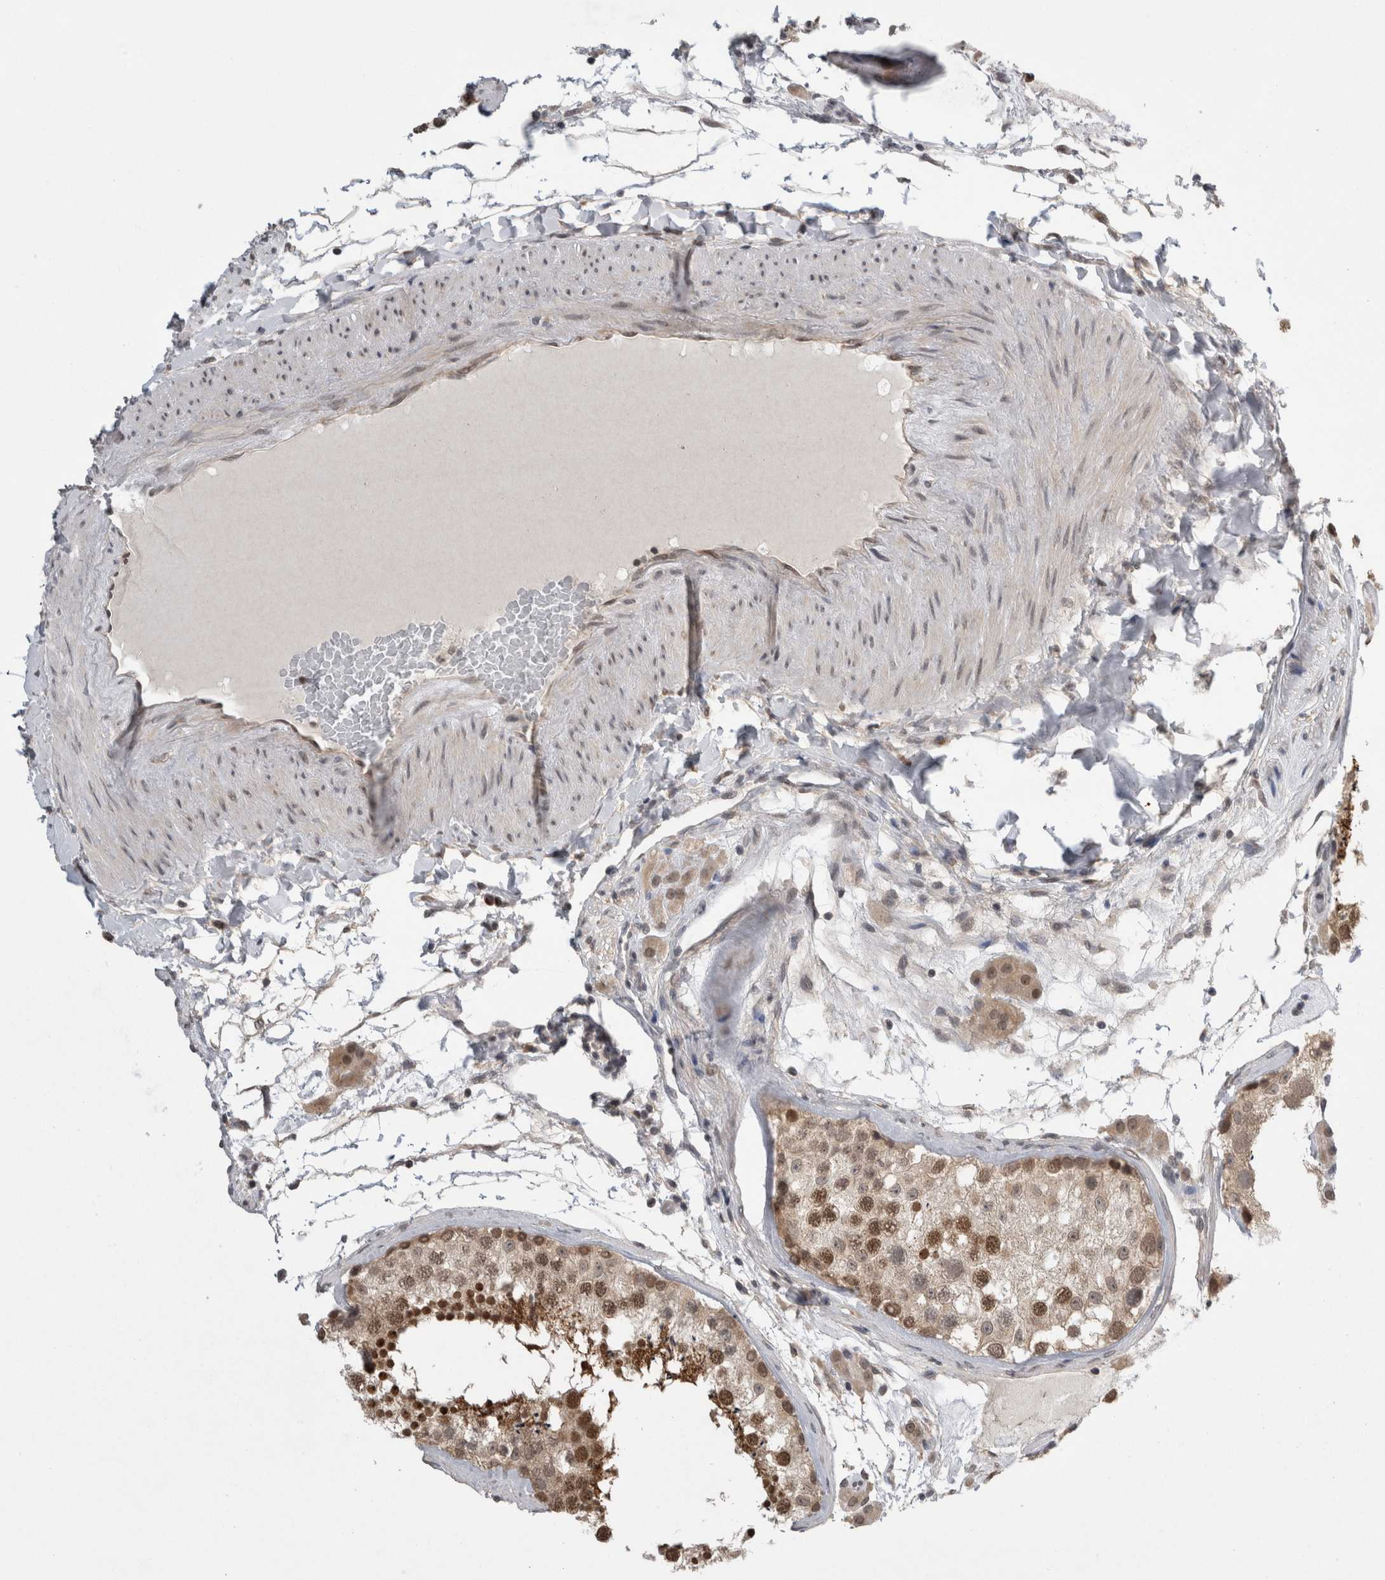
{"staining": {"intensity": "moderate", "quantity": ">75%", "location": "cytoplasmic/membranous,nuclear"}, "tissue": "testis", "cell_type": "Cells in seminiferous ducts", "image_type": "normal", "snomed": [{"axis": "morphology", "description": "Normal tissue, NOS"}, {"axis": "topography", "description": "Testis"}], "caption": "High-power microscopy captured an immunohistochemistry (IHC) histopathology image of unremarkable testis, revealing moderate cytoplasmic/membranous,nuclear staining in approximately >75% of cells in seminiferous ducts.", "gene": "ZNF341", "patient": {"sex": "male", "age": 46}}